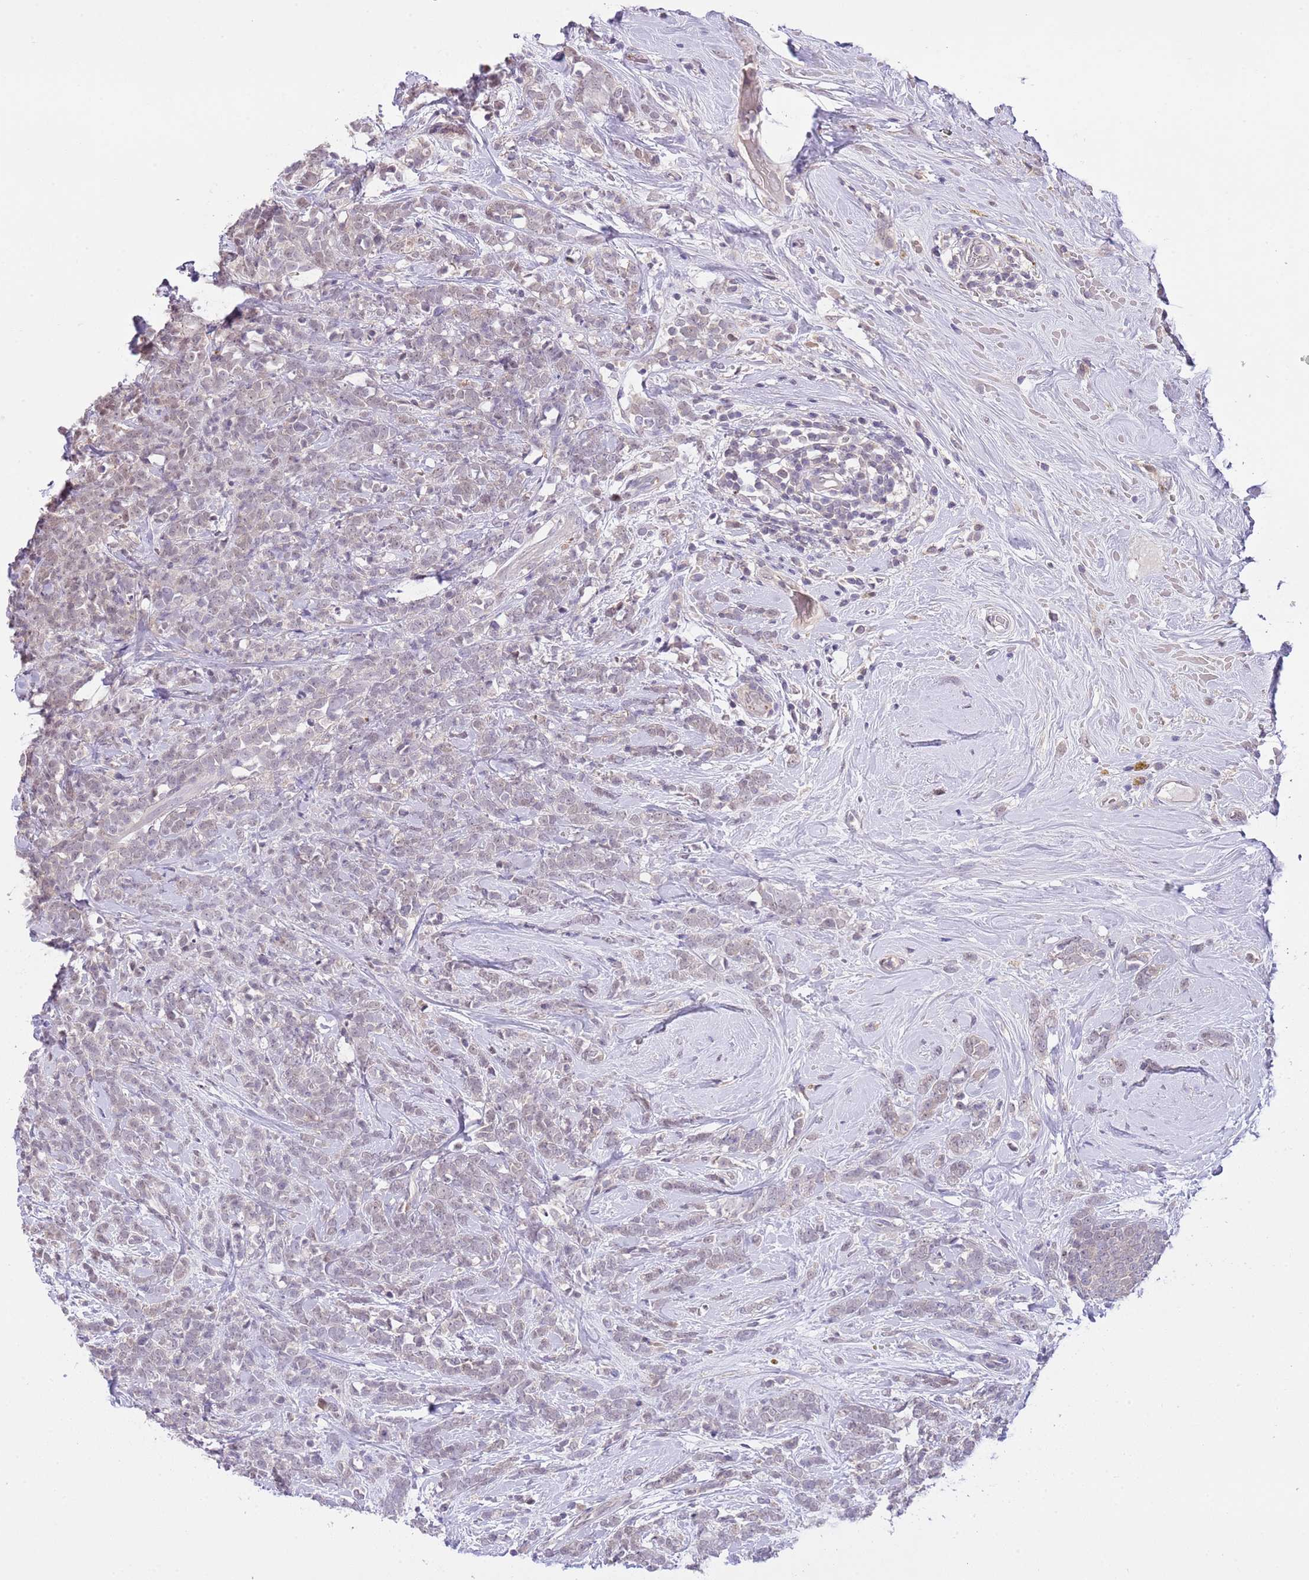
{"staining": {"intensity": "weak", "quantity": "25%-75%", "location": "cytoplasmic/membranous"}, "tissue": "breast cancer", "cell_type": "Tumor cells", "image_type": "cancer", "snomed": [{"axis": "morphology", "description": "Lobular carcinoma"}, {"axis": "topography", "description": "Breast"}], "caption": "Lobular carcinoma (breast) stained for a protein demonstrates weak cytoplasmic/membranous positivity in tumor cells.", "gene": "GALK2", "patient": {"sex": "female", "age": 58}}